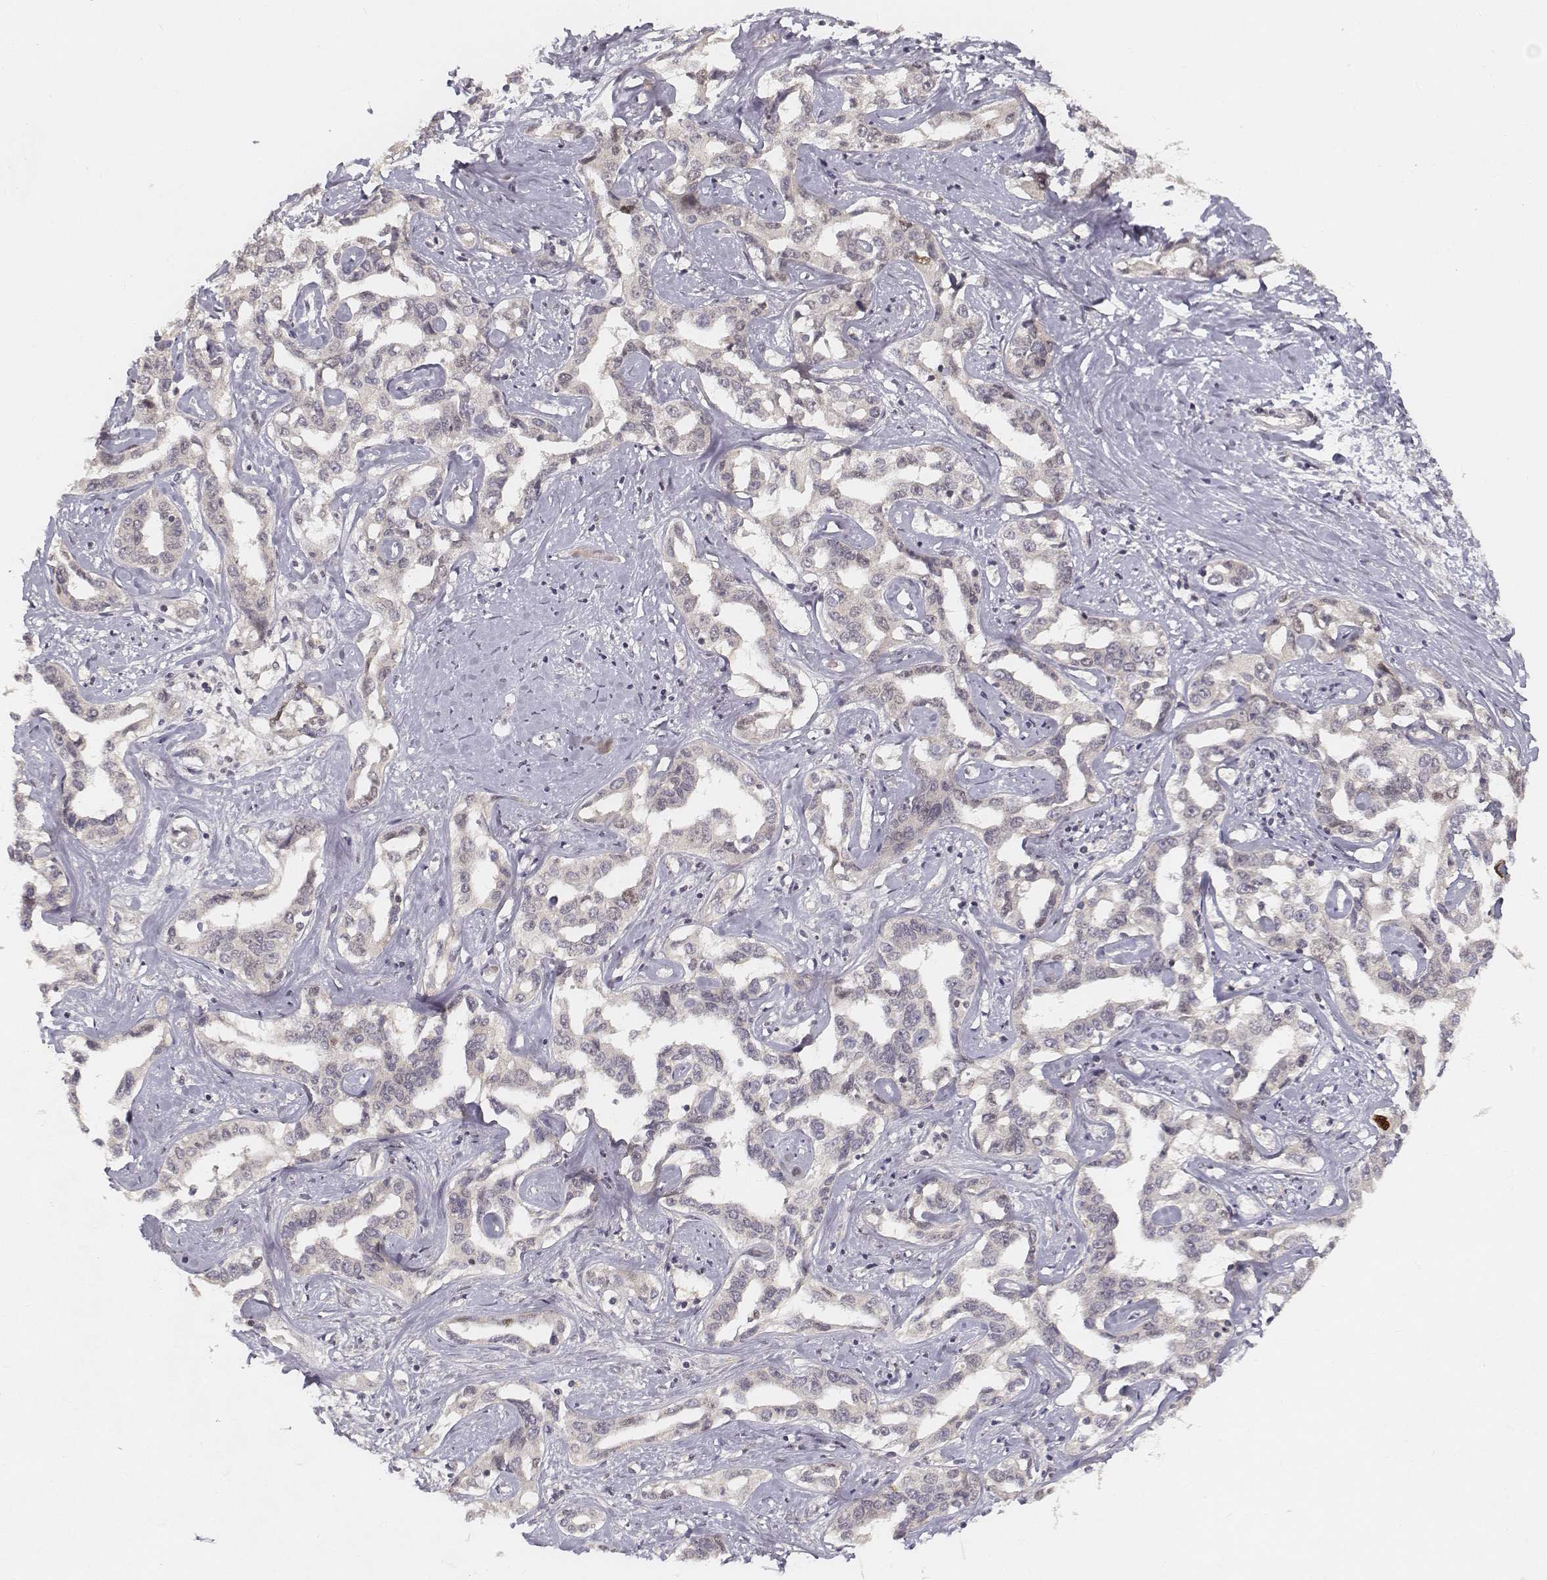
{"staining": {"intensity": "negative", "quantity": "none", "location": "none"}, "tissue": "liver cancer", "cell_type": "Tumor cells", "image_type": "cancer", "snomed": [{"axis": "morphology", "description": "Cholangiocarcinoma"}, {"axis": "topography", "description": "Liver"}], "caption": "A photomicrograph of human liver cancer is negative for staining in tumor cells. (Brightfield microscopy of DAB (3,3'-diaminobenzidine) immunohistochemistry (IHC) at high magnification).", "gene": "FANCD2", "patient": {"sex": "male", "age": 59}}